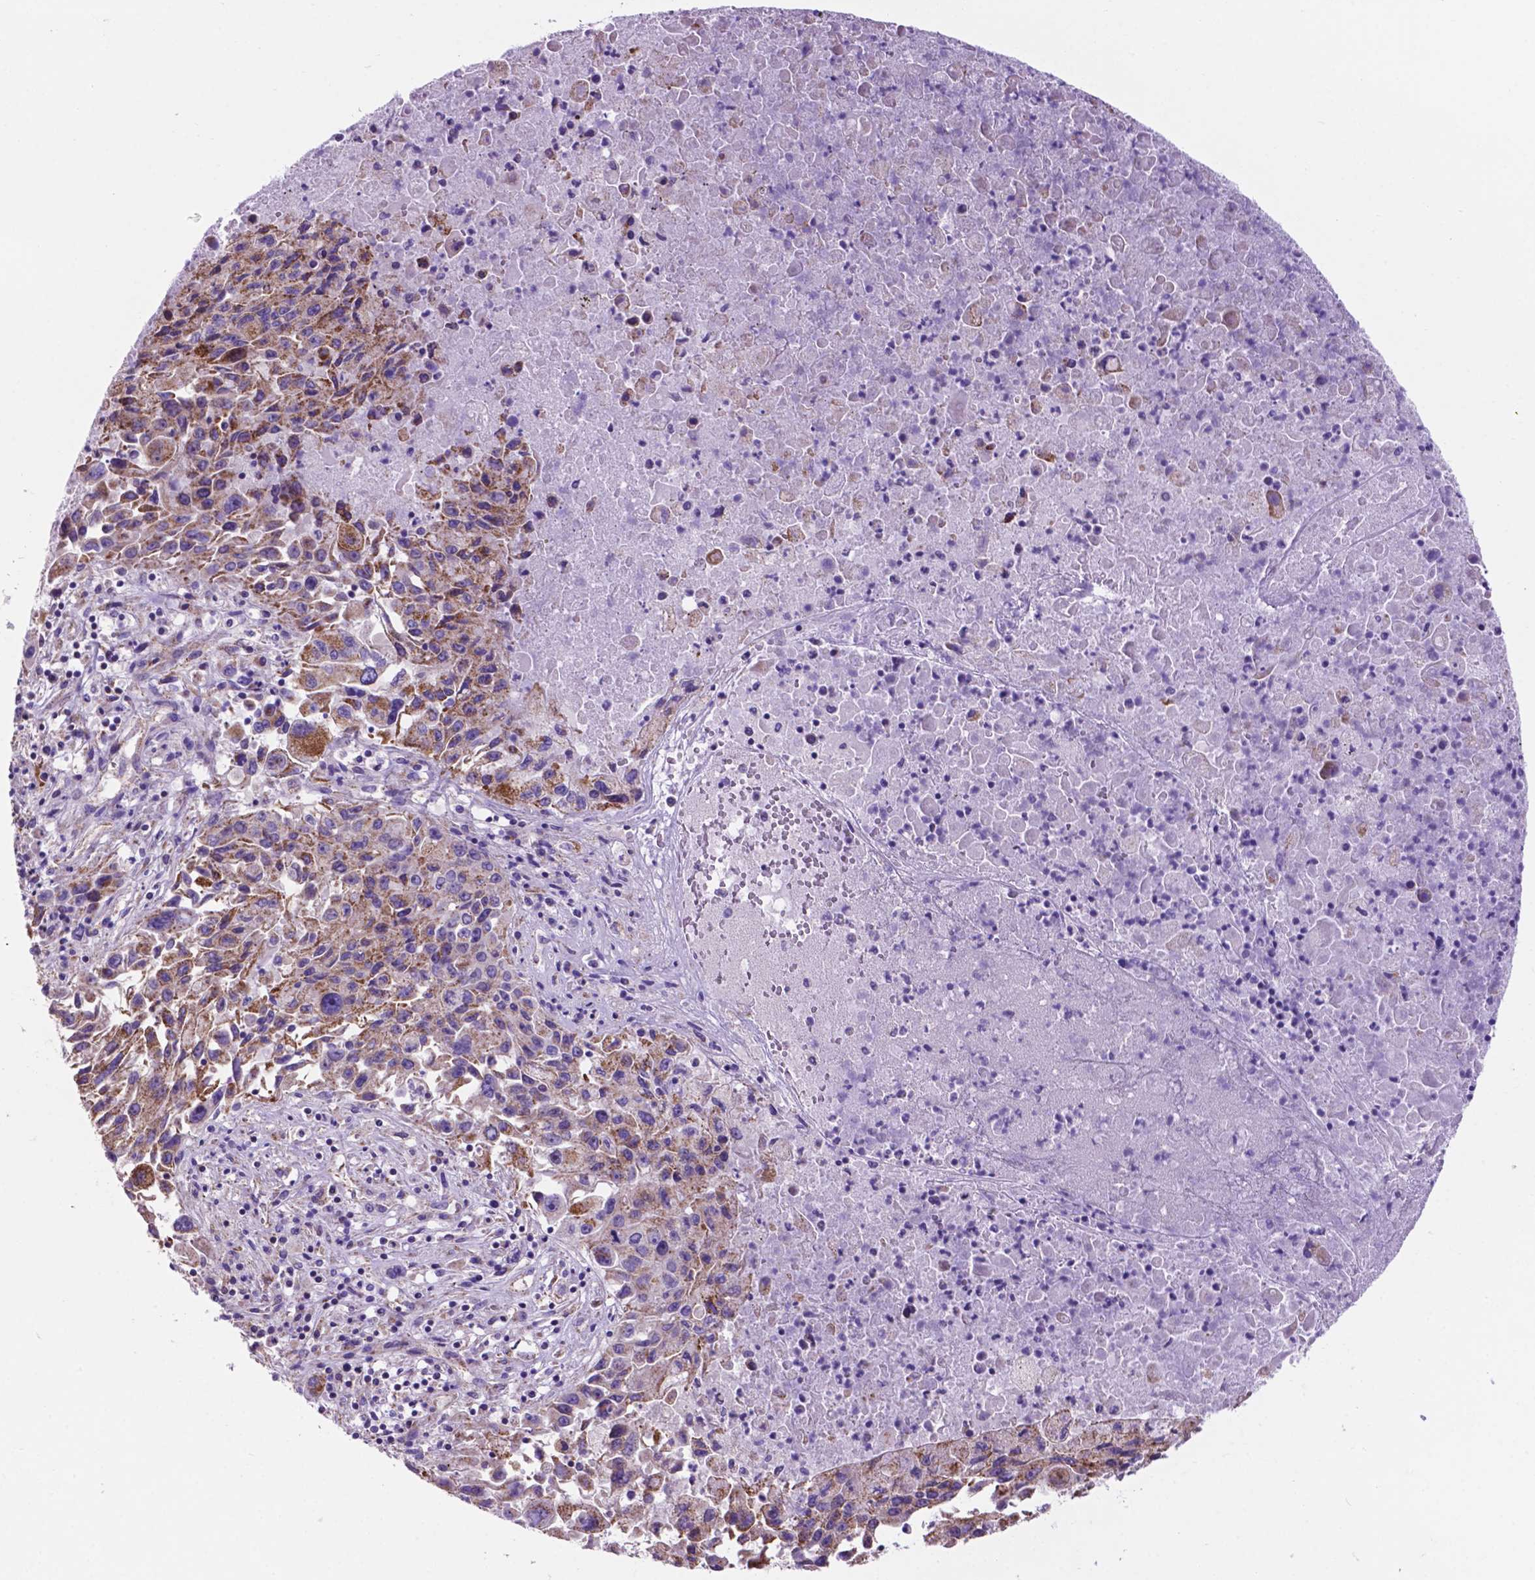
{"staining": {"intensity": "moderate", "quantity": "<25%", "location": "cytoplasmic/membranous"}, "tissue": "lung cancer", "cell_type": "Tumor cells", "image_type": "cancer", "snomed": [{"axis": "morphology", "description": "Squamous cell carcinoma, NOS"}, {"axis": "topography", "description": "Lung"}], "caption": "This micrograph reveals immunohistochemistry (IHC) staining of lung cancer (squamous cell carcinoma), with low moderate cytoplasmic/membranous staining in about <25% of tumor cells.", "gene": "TMEM121B", "patient": {"sex": "male", "age": 63}}